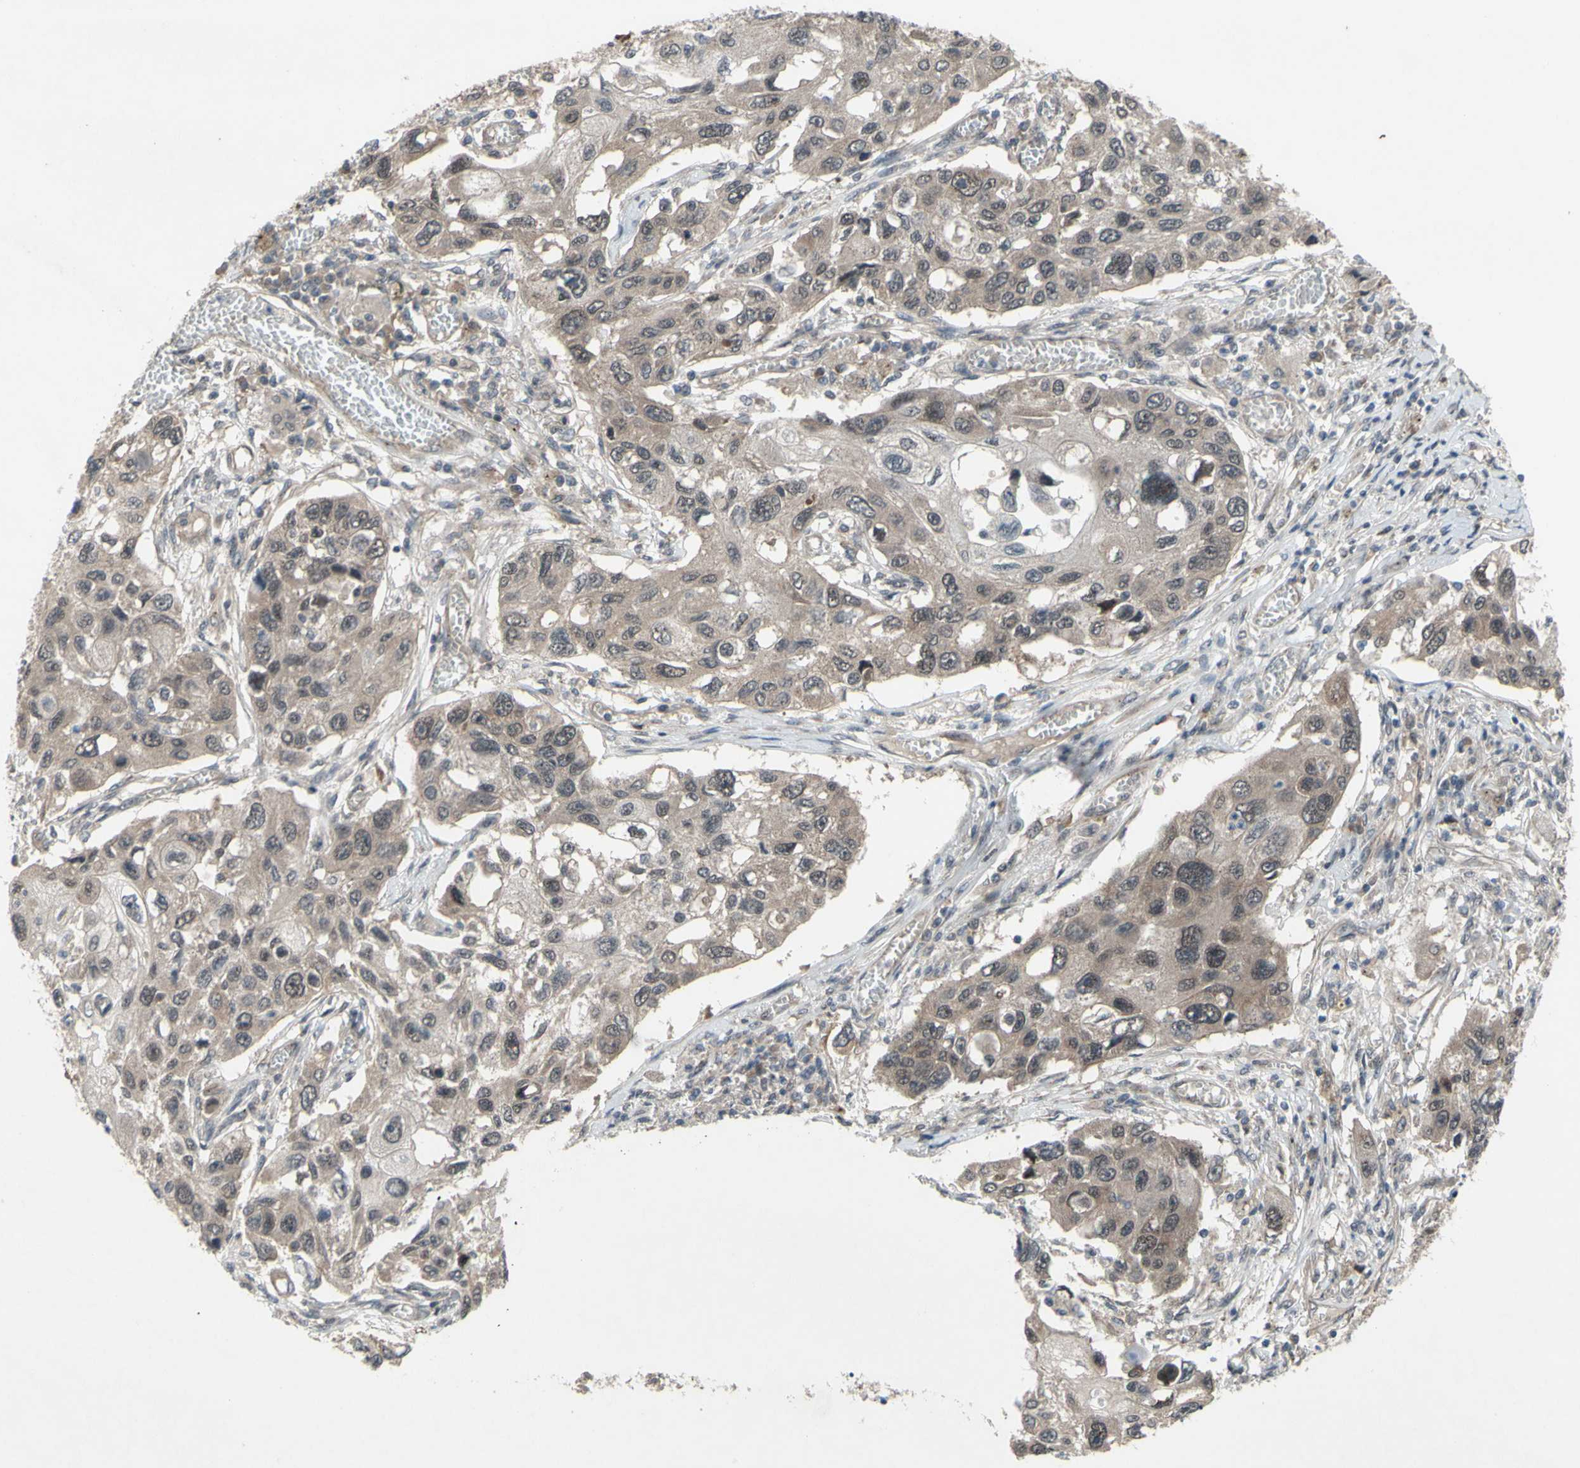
{"staining": {"intensity": "weak", "quantity": ">75%", "location": "cytoplasmic/membranous"}, "tissue": "lung cancer", "cell_type": "Tumor cells", "image_type": "cancer", "snomed": [{"axis": "morphology", "description": "Squamous cell carcinoma, NOS"}, {"axis": "topography", "description": "Lung"}], "caption": "This is a photomicrograph of immunohistochemistry (IHC) staining of lung squamous cell carcinoma, which shows weak staining in the cytoplasmic/membranous of tumor cells.", "gene": "TRDMT1", "patient": {"sex": "male", "age": 71}}